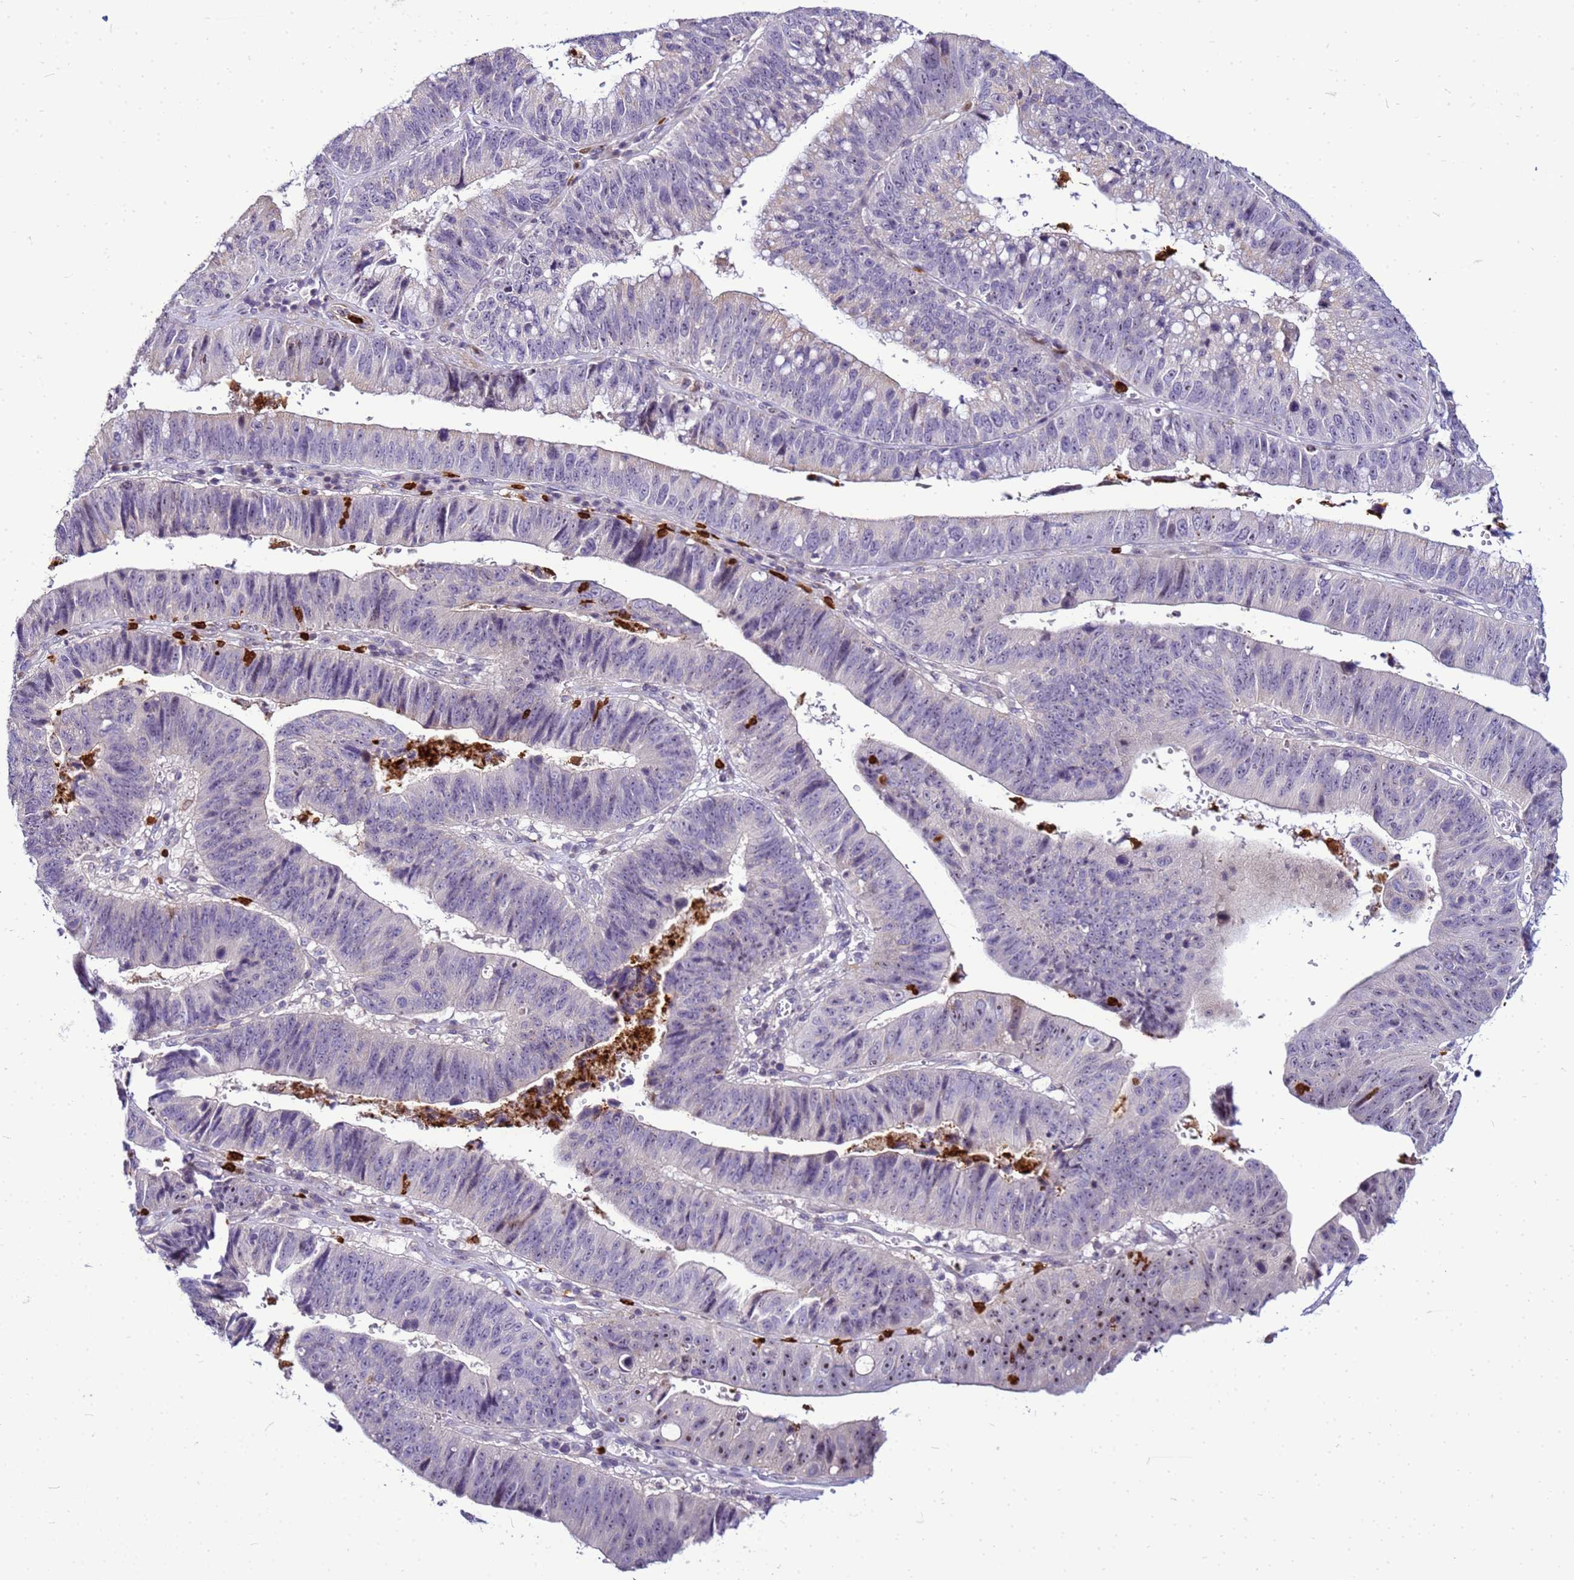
{"staining": {"intensity": "moderate", "quantity": "<25%", "location": "cytoplasmic/membranous,nuclear"}, "tissue": "stomach cancer", "cell_type": "Tumor cells", "image_type": "cancer", "snomed": [{"axis": "morphology", "description": "Adenocarcinoma, NOS"}, {"axis": "topography", "description": "Stomach"}], "caption": "Immunohistochemical staining of human stomach cancer (adenocarcinoma) exhibits low levels of moderate cytoplasmic/membranous and nuclear protein positivity in about <25% of tumor cells.", "gene": "VPS4B", "patient": {"sex": "male", "age": 59}}